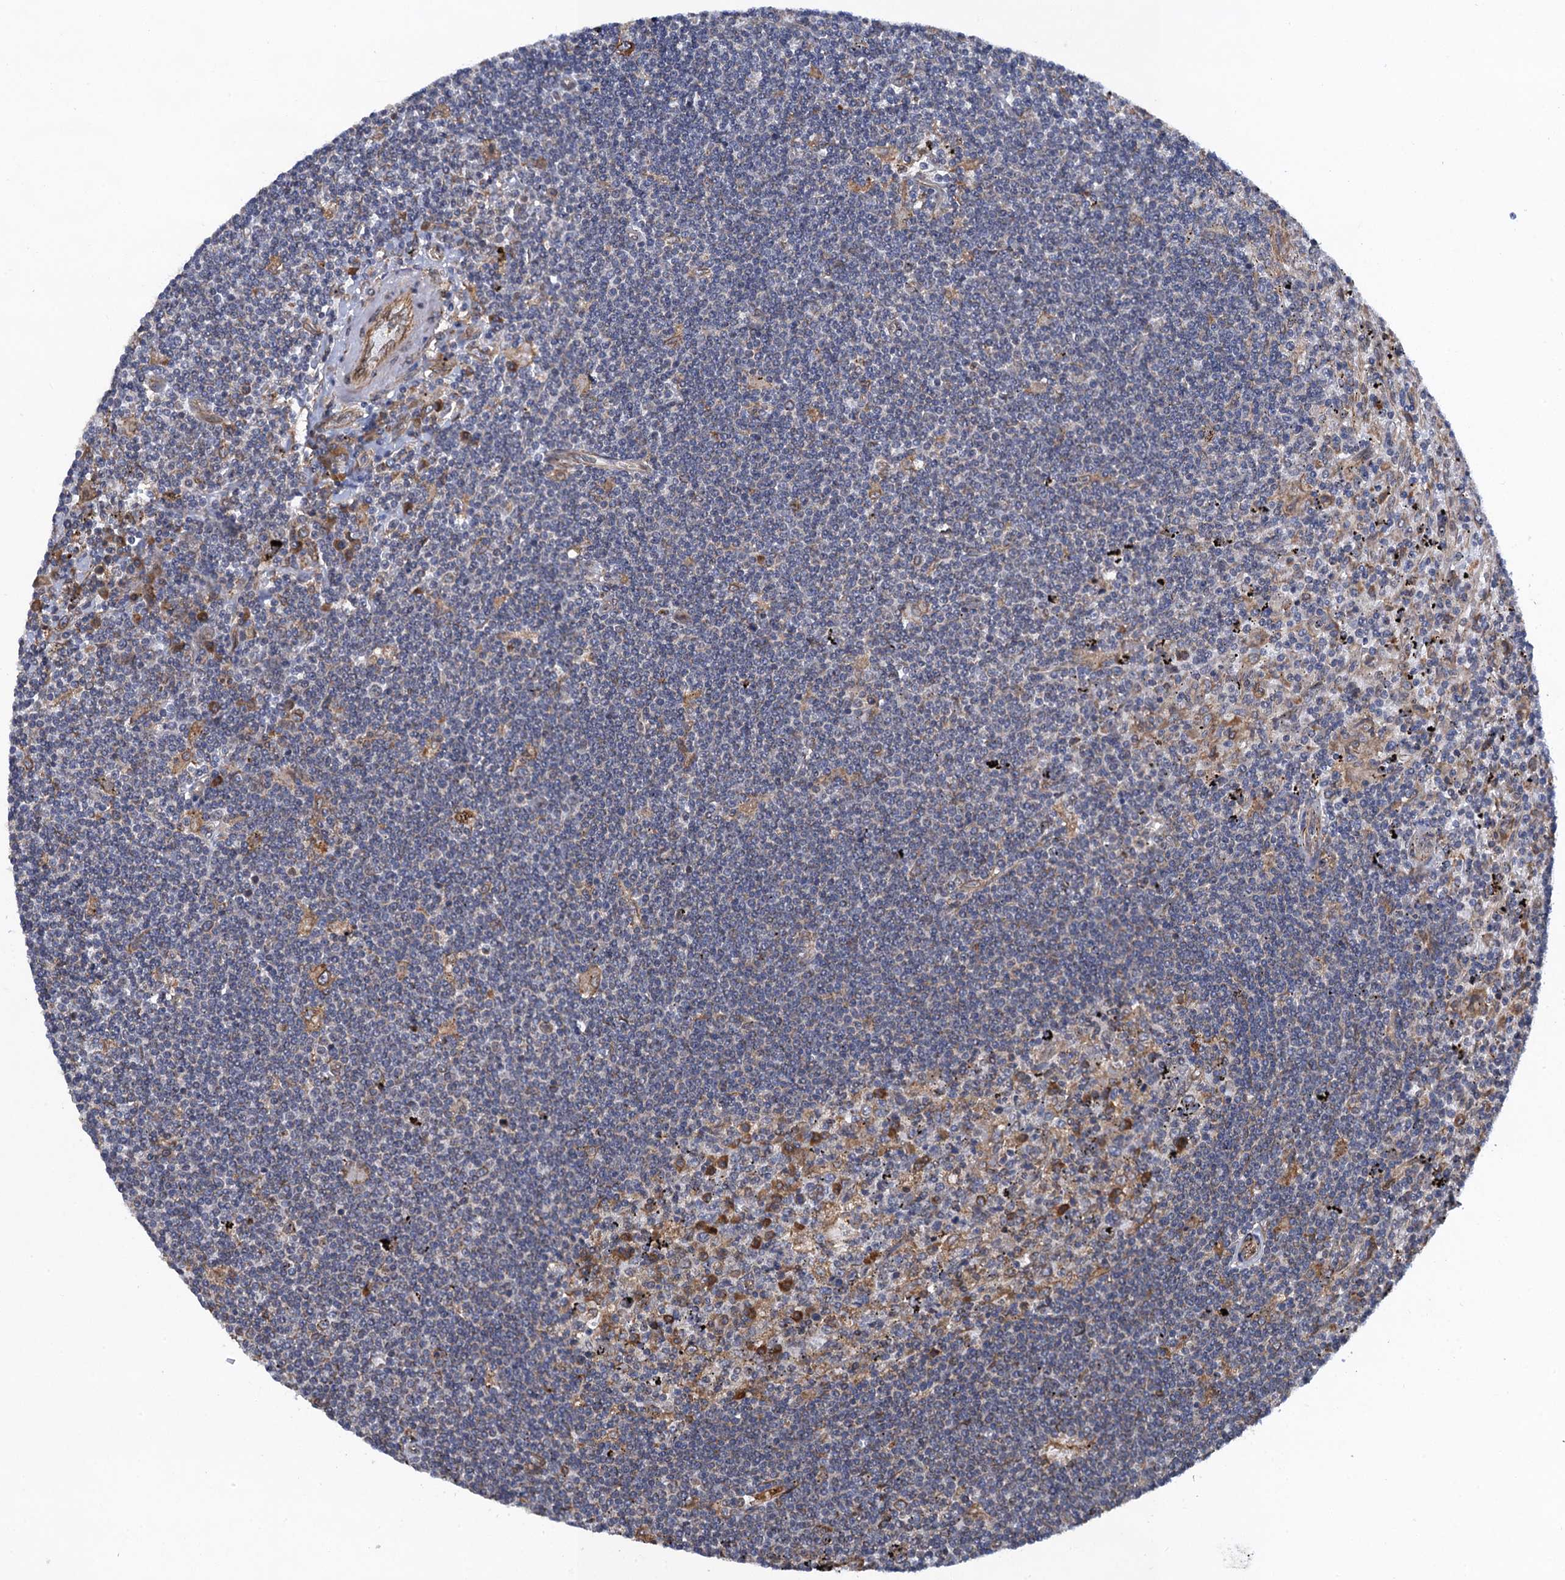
{"staining": {"intensity": "negative", "quantity": "none", "location": "none"}, "tissue": "lymphoma", "cell_type": "Tumor cells", "image_type": "cancer", "snomed": [{"axis": "morphology", "description": "Malignant lymphoma, non-Hodgkin's type, Low grade"}, {"axis": "topography", "description": "Spleen"}], "caption": "Histopathology image shows no significant protein expression in tumor cells of malignant lymphoma, non-Hodgkin's type (low-grade). (Brightfield microscopy of DAB immunohistochemistry at high magnification).", "gene": "ARMC5", "patient": {"sex": "male", "age": 76}}